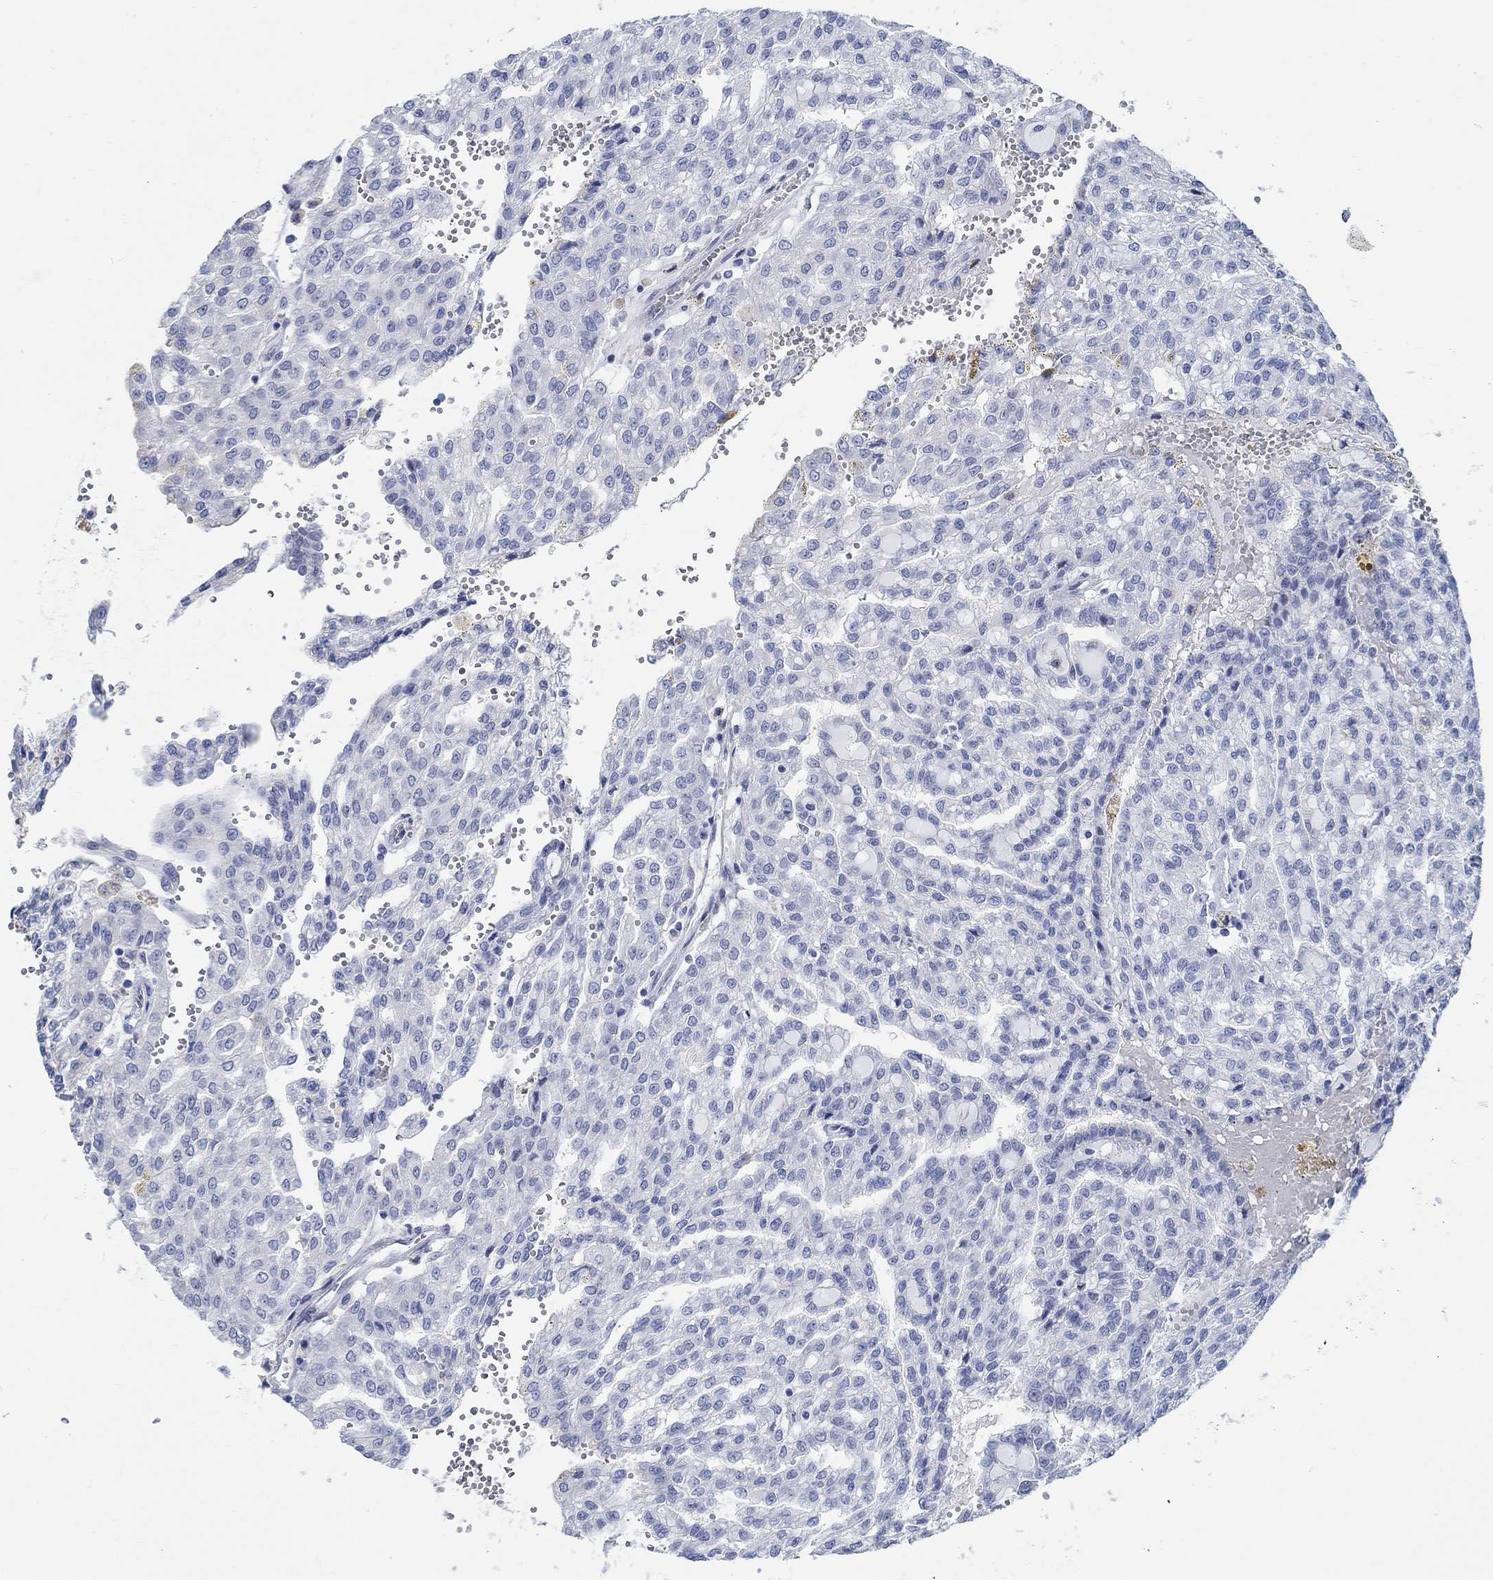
{"staining": {"intensity": "negative", "quantity": "none", "location": "none"}, "tissue": "renal cancer", "cell_type": "Tumor cells", "image_type": "cancer", "snomed": [{"axis": "morphology", "description": "Adenocarcinoma, NOS"}, {"axis": "topography", "description": "Kidney"}], "caption": "High power microscopy micrograph of an immunohistochemistry (IHC) micrograph of renal cancer (adenocarcinoma), revealing no significant staining in tumor cells.", "gene": "RBM20", "patient": {"sex": "male", "age": 63}}